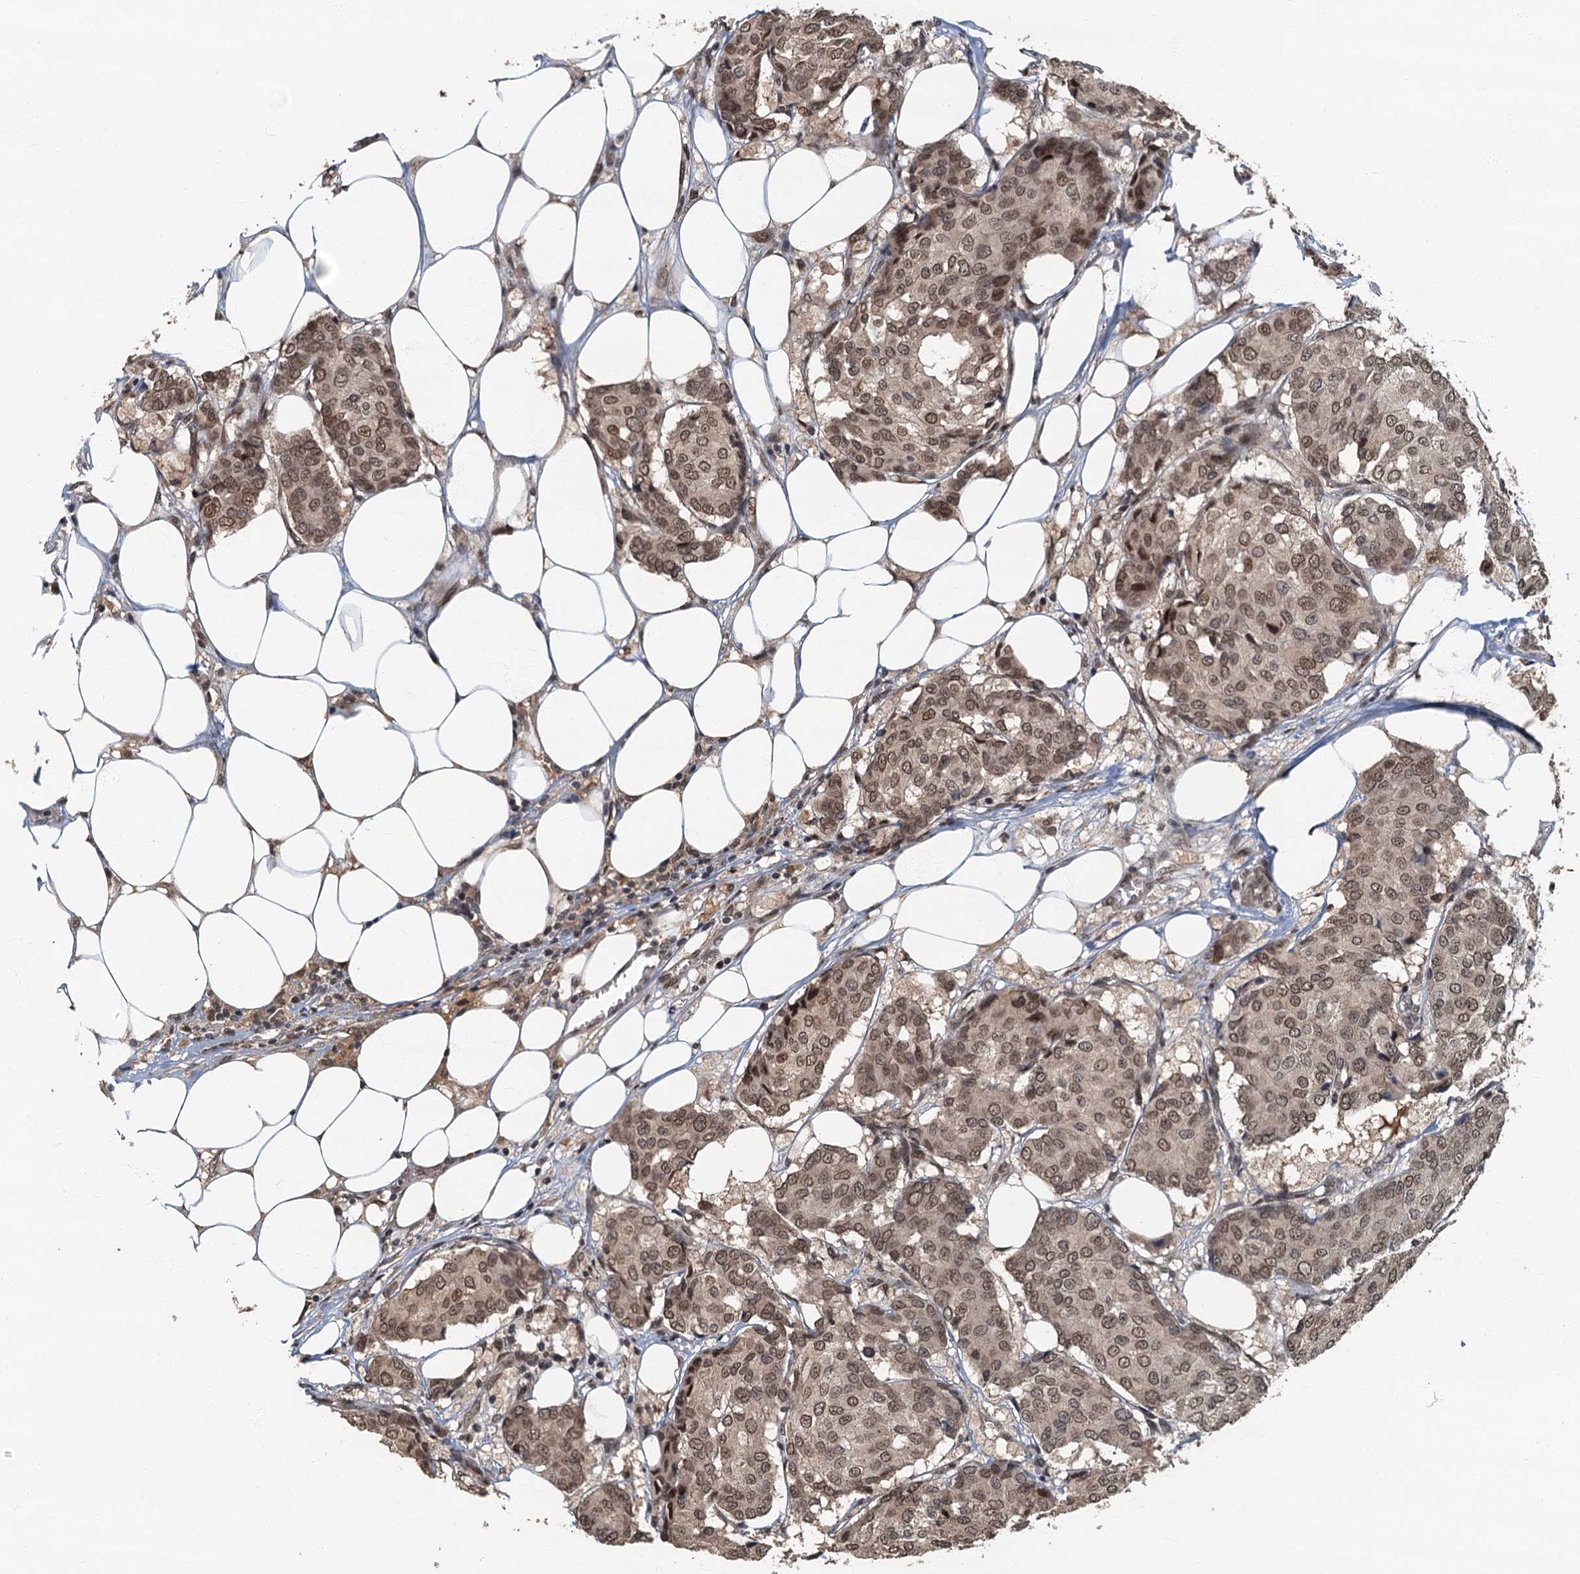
{"staining": {"intensity": "moderate", "quantity": ">75%", "location": "cytoplasmic/membranous,nuclear"}, "tissue": "breast cancer", "cell_type": "Tumor cells", "image_type": "cancer", "snomed": [{"axis": "morphology", "description": "Duct carcinoma"}, {"axis": "topography", "description": "Breast"}], "caption": "Immunohistochemical staining of human breast infiltrating ductal carcinoma displays medium levels of moderate cytoplasmic/membranous and nuclear positivity in about >75% of tumor cells.", "gene": "CKAP2L", "patient": {"sex": "female", "age": 75}}